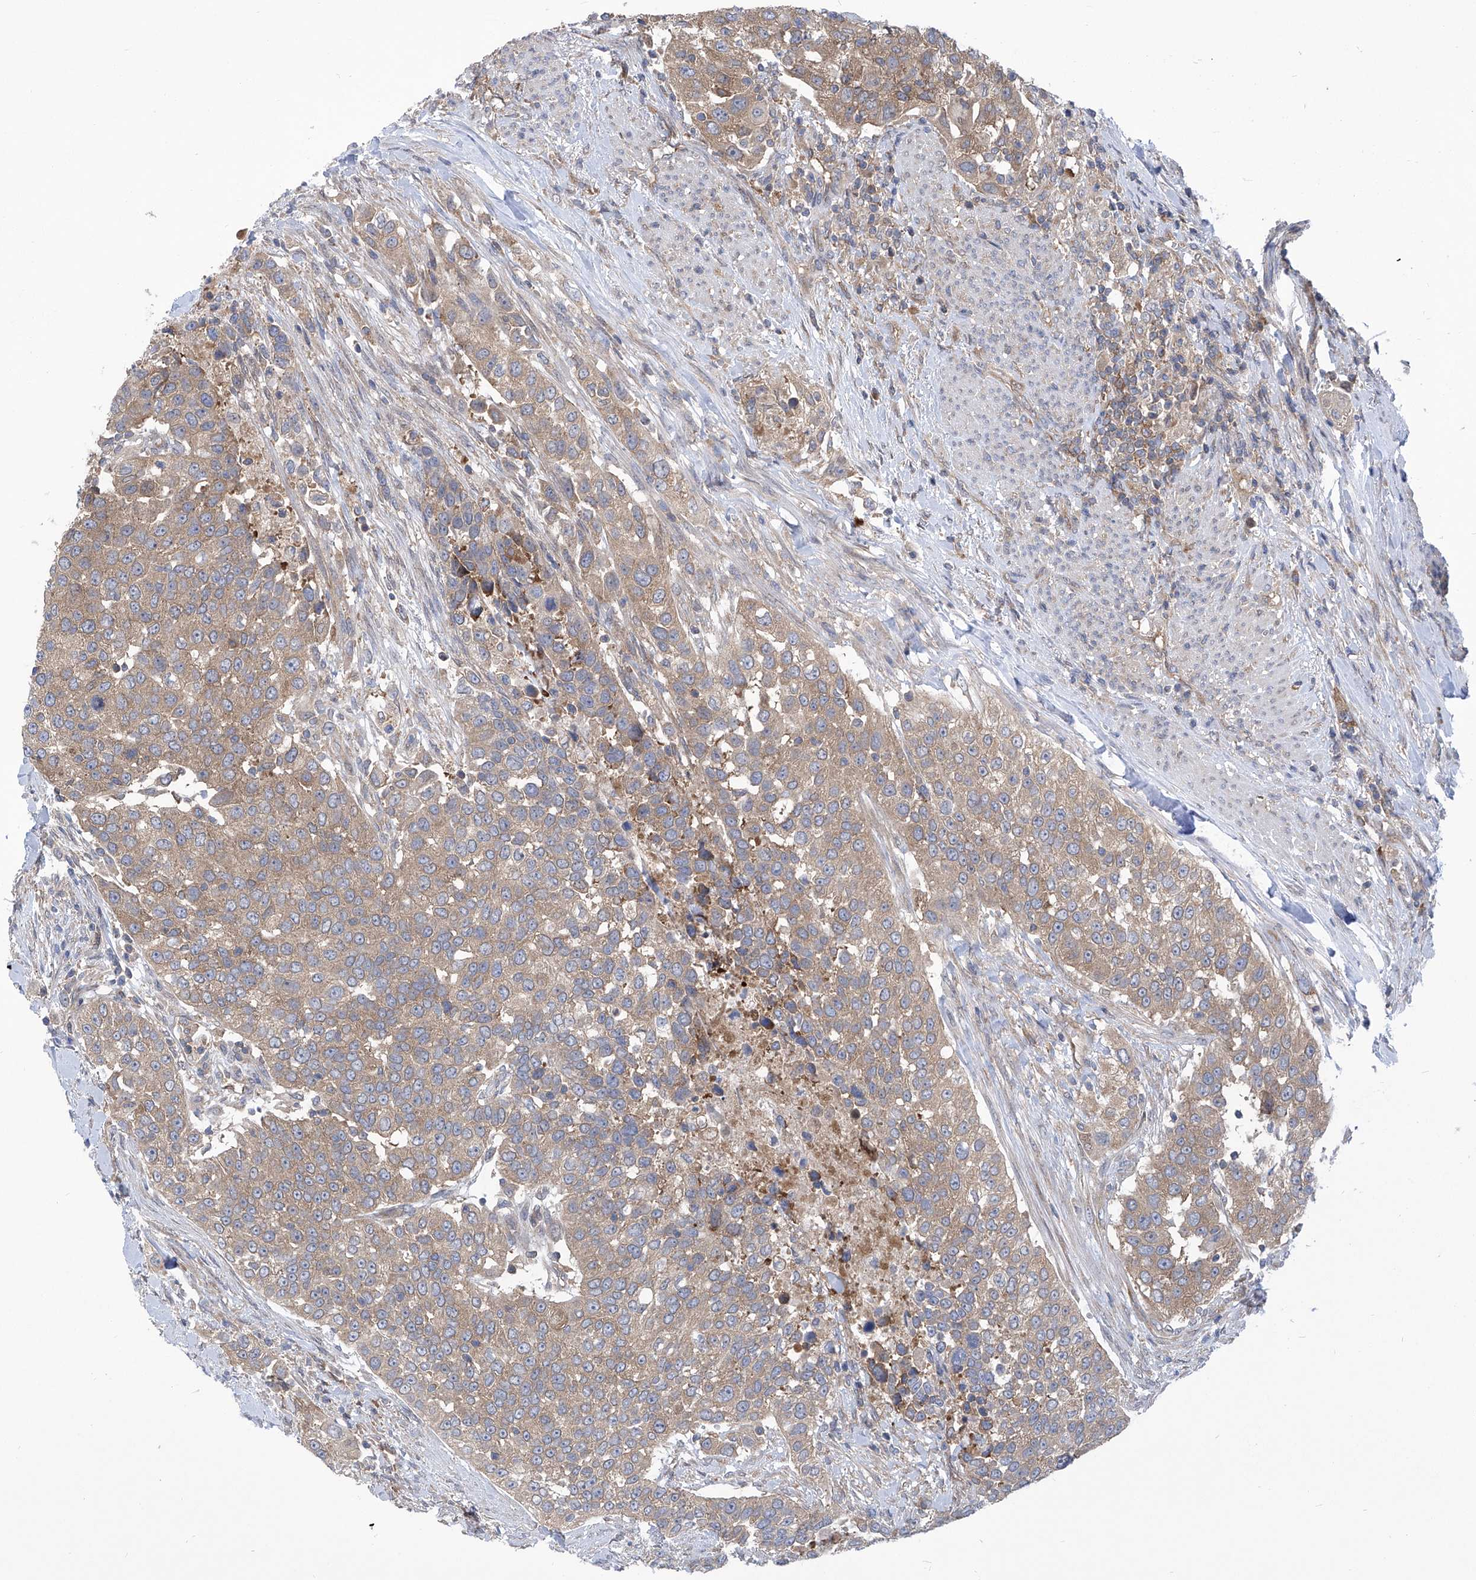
{"staining": {"intensity": "weak", "quantity": ">75%", "location": "cytoplasmic/membranous"}, "tissue": "urothelial cancer", "cell_type": "Tumor cells", "image_type": "cancer", "snomed": [{"axis": "morphology", "description": "Urothelial carcinoma, High grade"}, {"axis": "topography", "description": "Urinary bladder"}], "caption": "This photomicrograph exhibits immunohistochemistry staining of human urothelial carcinoma (high-grade), with low weak cytoplasmic/membranous staining in approximately >75% of tumor cells.", "gene": "EIF3M", "patient": {"sex": "female", "age": 80}}